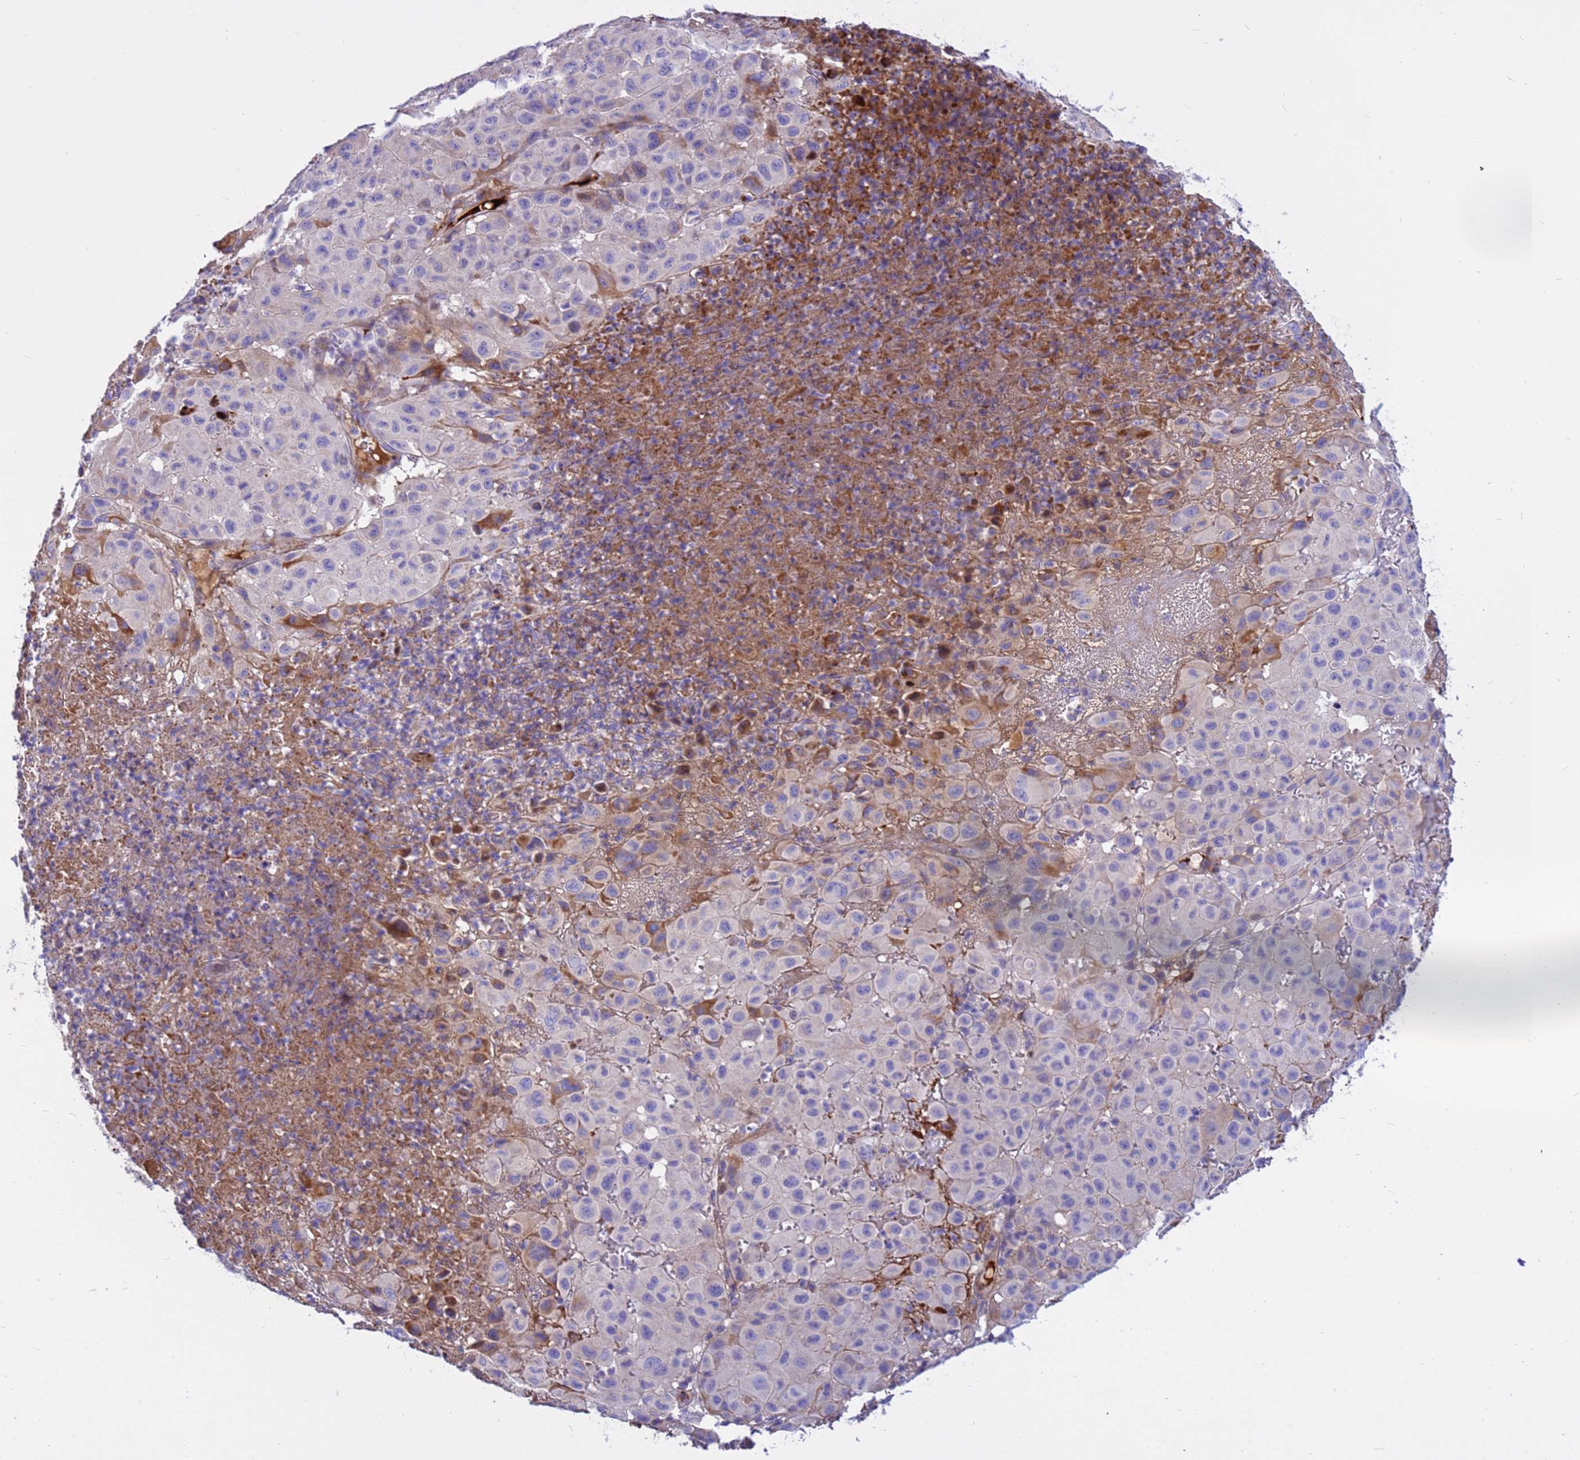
{"staining": {"intensity": "weak", "quantity": "<25%", "location": "cytoplasmic/membranous"}, "tissue": "melanoma", "cell_type": "Tumor cells", "image_type": "cancer", "snomed": [{"axis": "morphology", "description": "Malignant melanoma, NOS"}, {"axis": "topography", "description": "Skin"}], "caption": "Image shows no protein expression in tumor cells of melanoma tissue. The staining is performed using DAB brown chromogen with nuclei counter-stained in using hematoxylin.", "gene": "CRHBP", "patient": {"sex": "male", "age": 73}}